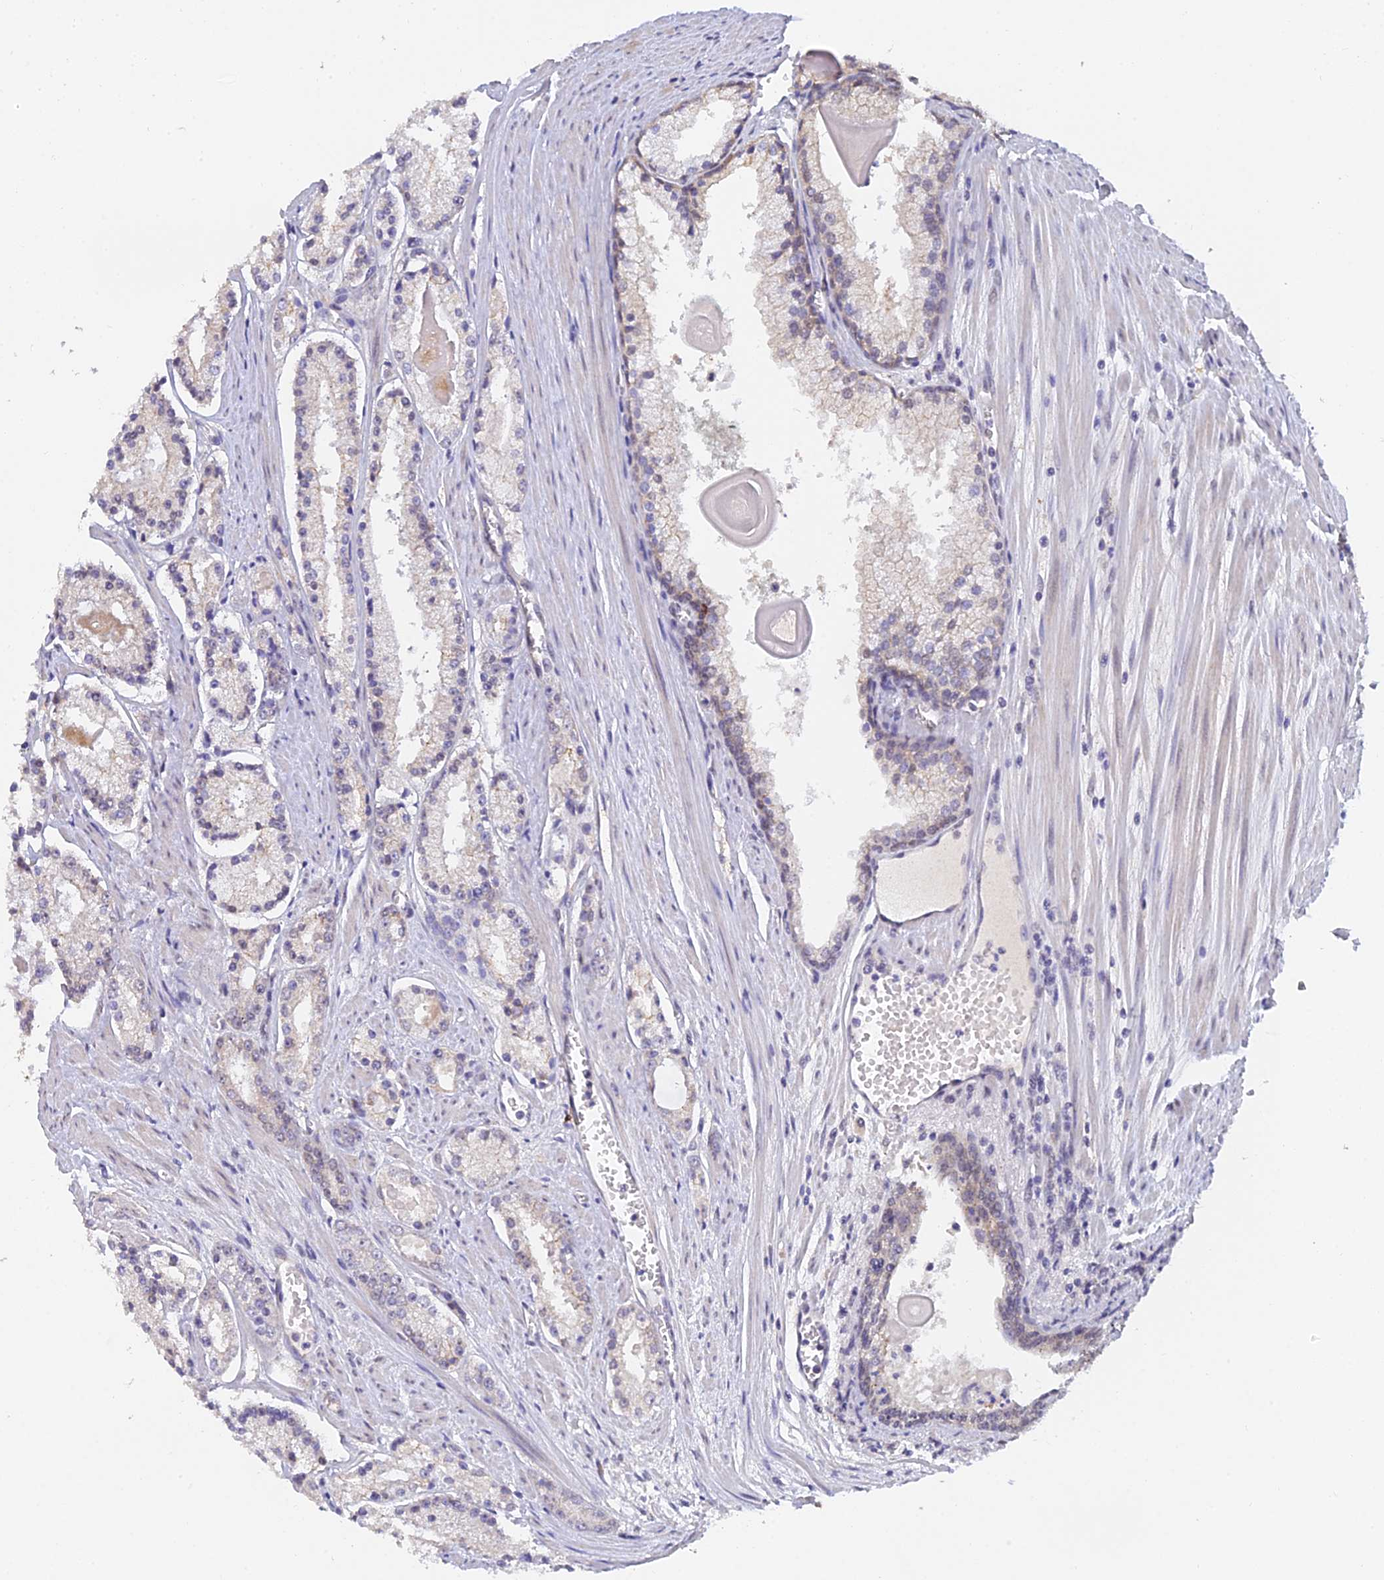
{"staining": {"intensity": "negative", "quantity": "none", "location": "none"}, "tissue": "prostate cancer", "cell_type": "Tumor cells", "image_type": "cancer", "snomed": [{"axis": "morphology", "description": "Adenocarcinoma, Low grade"}, {"axis": "topography", "description": "Prostate"}], "caption": "A high-resolution micrograph shows immunohistochemistry staining of prostate cancer (adenocarcinoma (low-grade)), which reveals no significant positivity in tumor cells. (Stains: DAB (3,3'-diaminobenzidine) immunohistochemistry (IHC) with hematoxylin counter stain, Microscopy: brightfield microscopy at high magnification).", "gene": "HOXB1", "patient": {"sex": "male", "age": 54}}